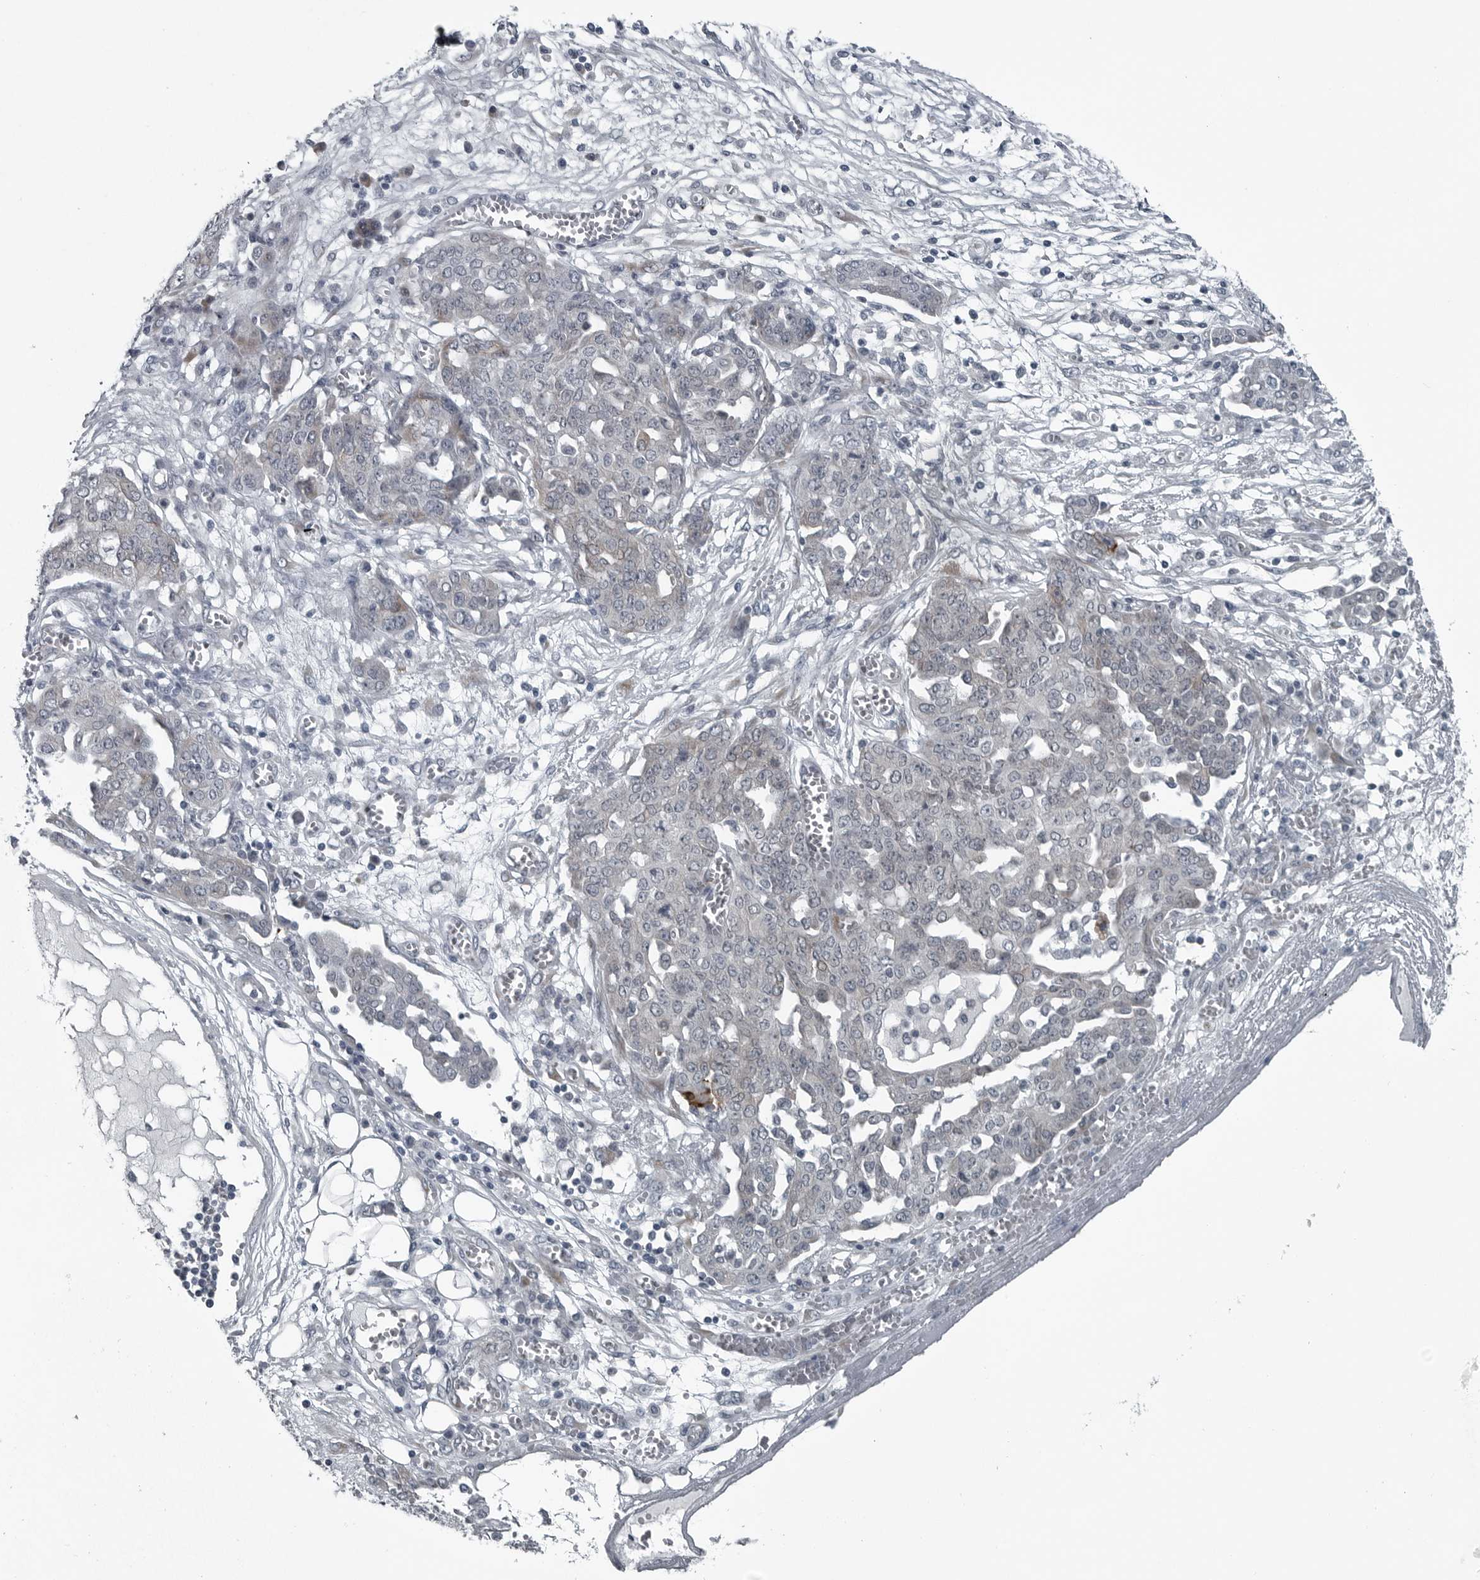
{"staining": {"intensity": "weak", "quantity": "<25%", "location": "cytoplasmic/membranous"}, "tissue": "ovarian cancer", "cell_type": "Tumor cells", "image_type": "cancer", "snomed": [{"axis": "morphology", "description": "Cystadenocarcinoma, serous, NOS"}, {"axis": "topography", "description": "Soft tissue"}, {"axis": "topography", "description": "Ovary"}], "caption": "Immunohistochemistry (IHC) image of ovarian serous cystadenocarcinoma stained for a protein (brown), which displays no positivity in tumor cells. (DAB immunohistochemistry visualized using brightfield microscopy, high magnification).", "gene": "DNAAF11", "patient": {"sex": "female", "age": 57}}